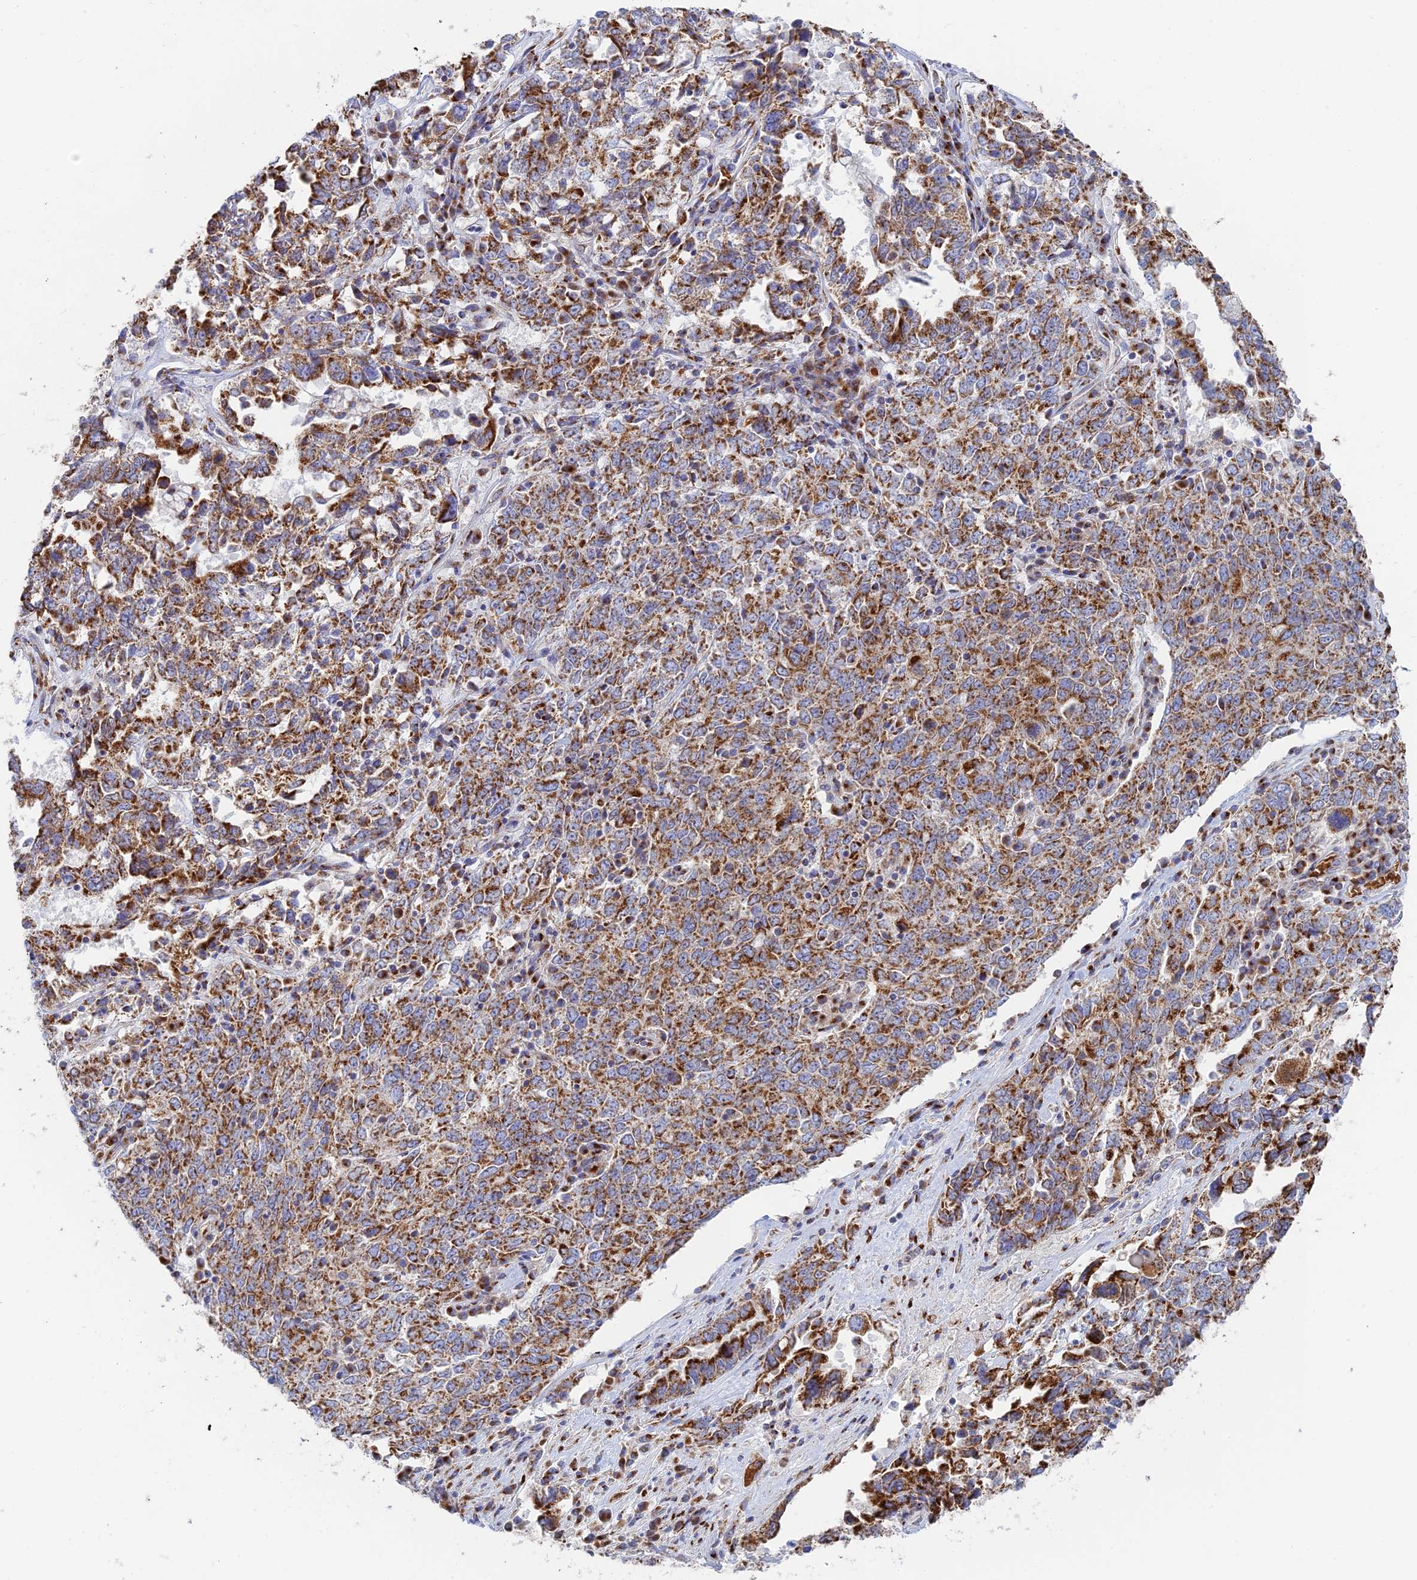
{"staining": {"intensity": "strong", "quantity": ">75%", "location": "cytoplasmic/membranous"}, "tissue": "ovarian cancer", "cell_type": "Tumor cells", "image_type": "cancer", "snomed": [{"axis": "morphology", "description": "Carcinoma, endometroid"}, {"axis": "topography", "description": "Ovary"}], "caption": "A histopathology image of human endometroid carcinoma (ovarian) stained for a protein reveals strong cytoplasmic/membranous brown staining in tumor cells.", "gene": "HS2ST1", "patient": {"sex": "female", "age": 62}}